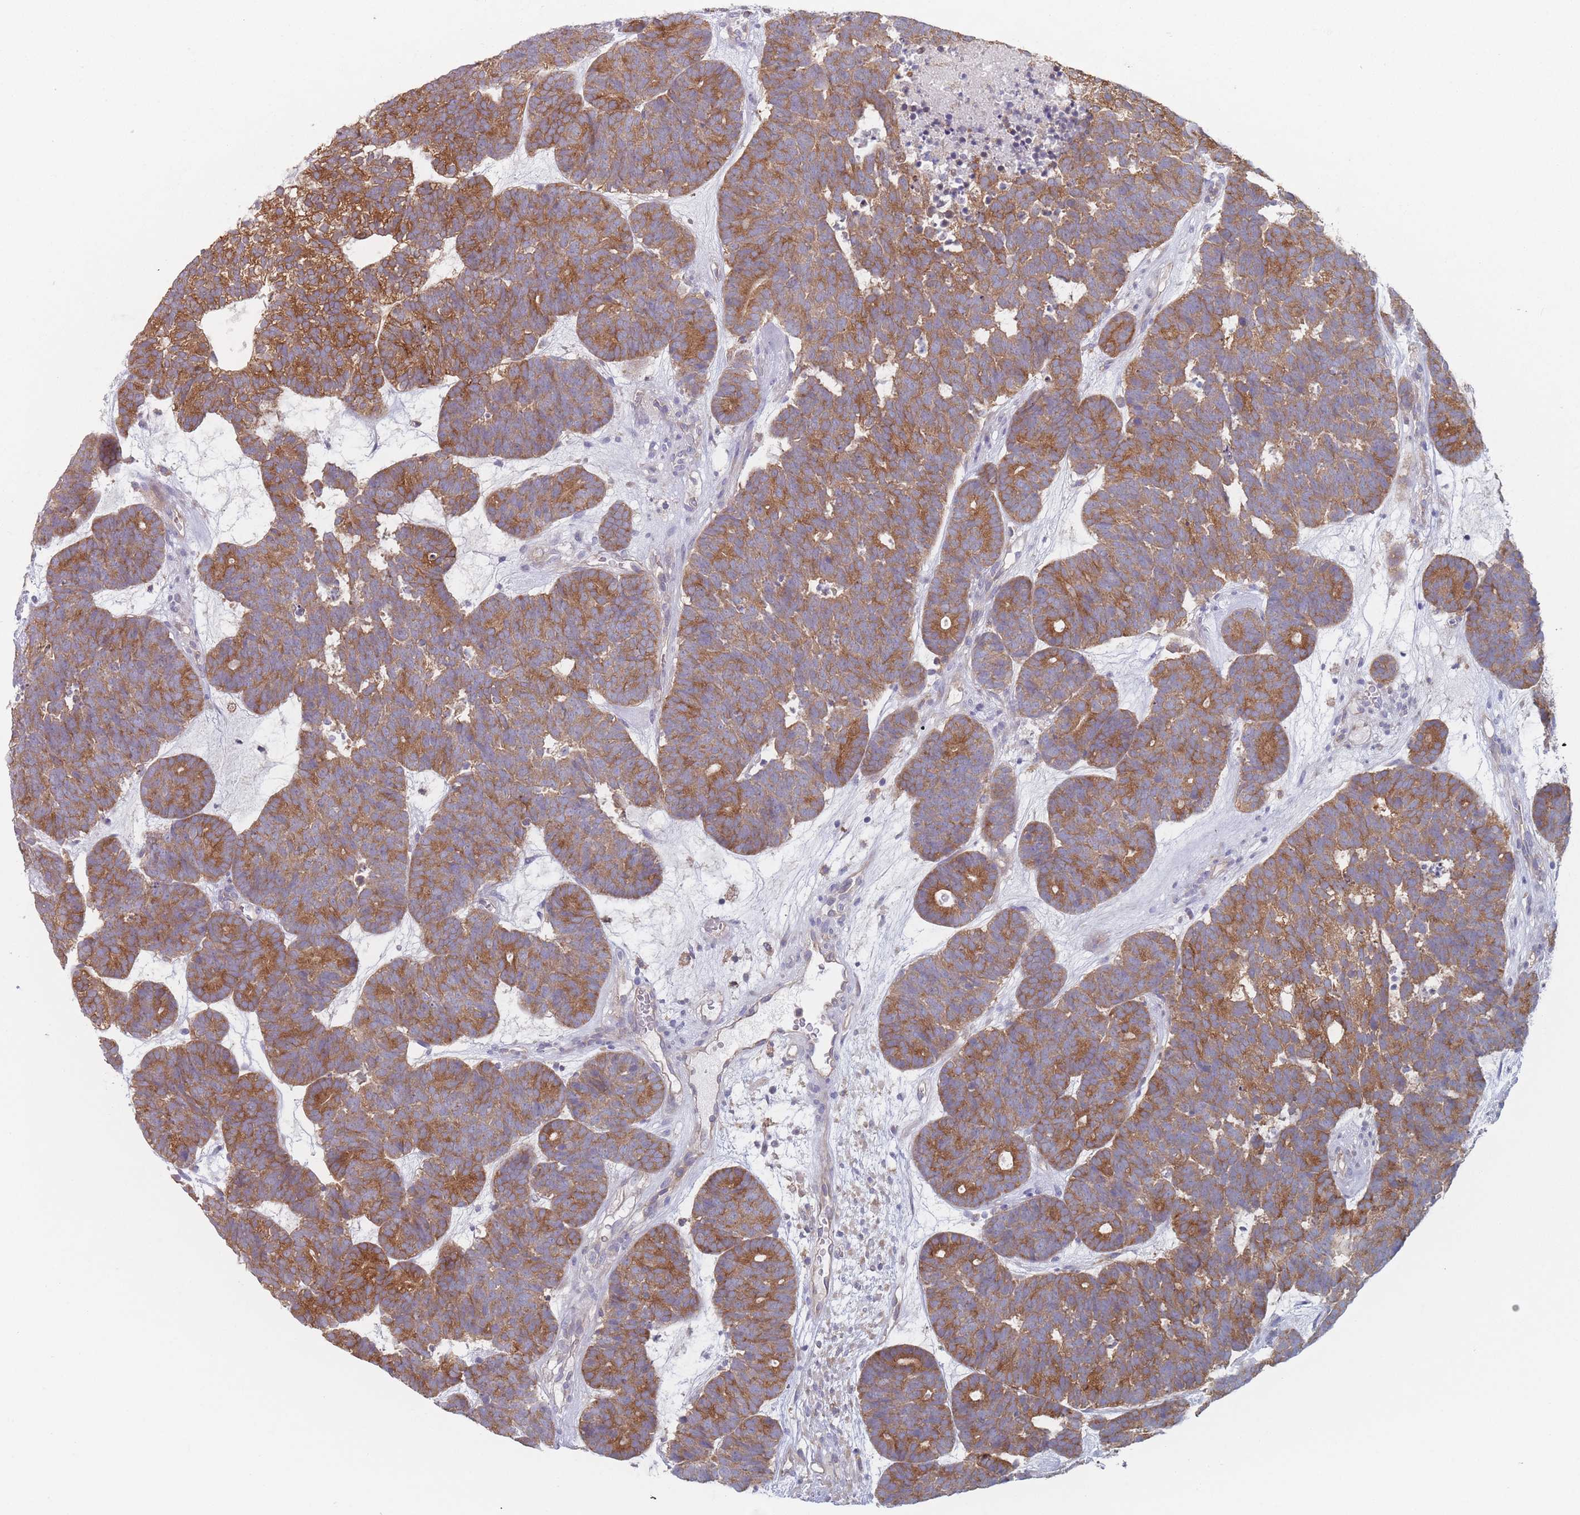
{"staining": {"intensity": "strong", "quantity": ">75%", "location": "cytoplasmic/membranous"}, "tissue": "head and neck cancer", "cell_type": "Tumor cells", "image_type": "cancer", "snomed": [{"axis": "morphology", "description": "Adenocarcinoma, NOS"}, {"axis": "topography", "description": "Head-Neck"}], "caption": "Immunohistochemistry (IHC) (DAB (3,3'-diaminobenzidine)) staining of head and neck cancer (adenocarcinoma) displays strong cytoplasmic/membranous protein positivity in about >75% of tumor cells.", "gene": "EFCC1", "patient": {"sex": "female", "age": 81}}